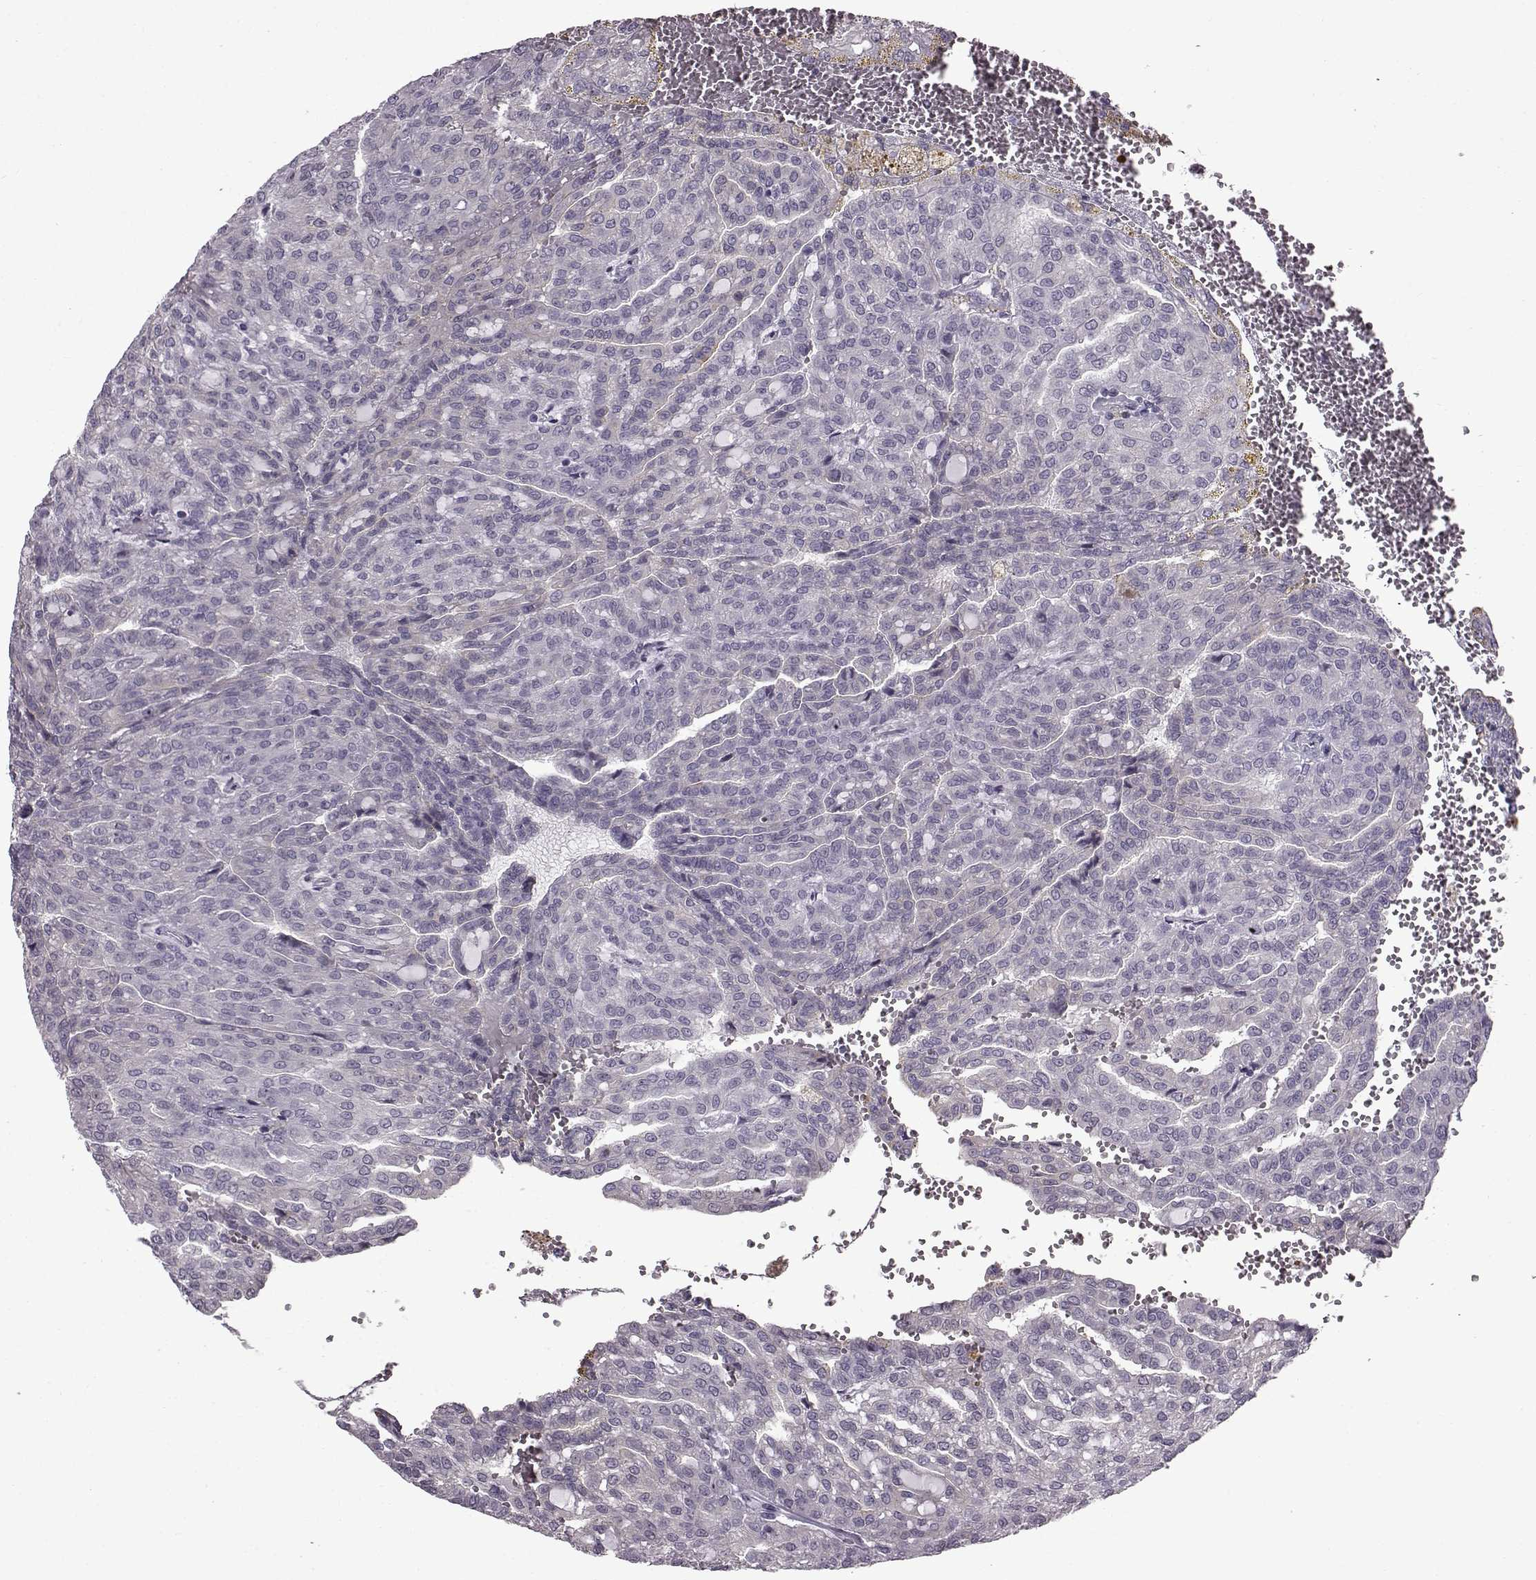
{"staining": {"intensity": "negative", "quantity": "none", "location": "none"}, "tissue": "renal cancer", "cell_type": "Tumor cells", "image_type": "cancer", "snomed": [{"axis": "morphology", "description": "Adenocarcinoma, NOS"}, {"axis": "topography", "description": "Kidney"}], "caption": "An IHC photomicrograph of renal adenocarcinoma is shown. There is no staining in tumor cells of renal adenocarcinoma.", "gene": "SLC28A2", "patient": {"sex": "male", "age": 63}}